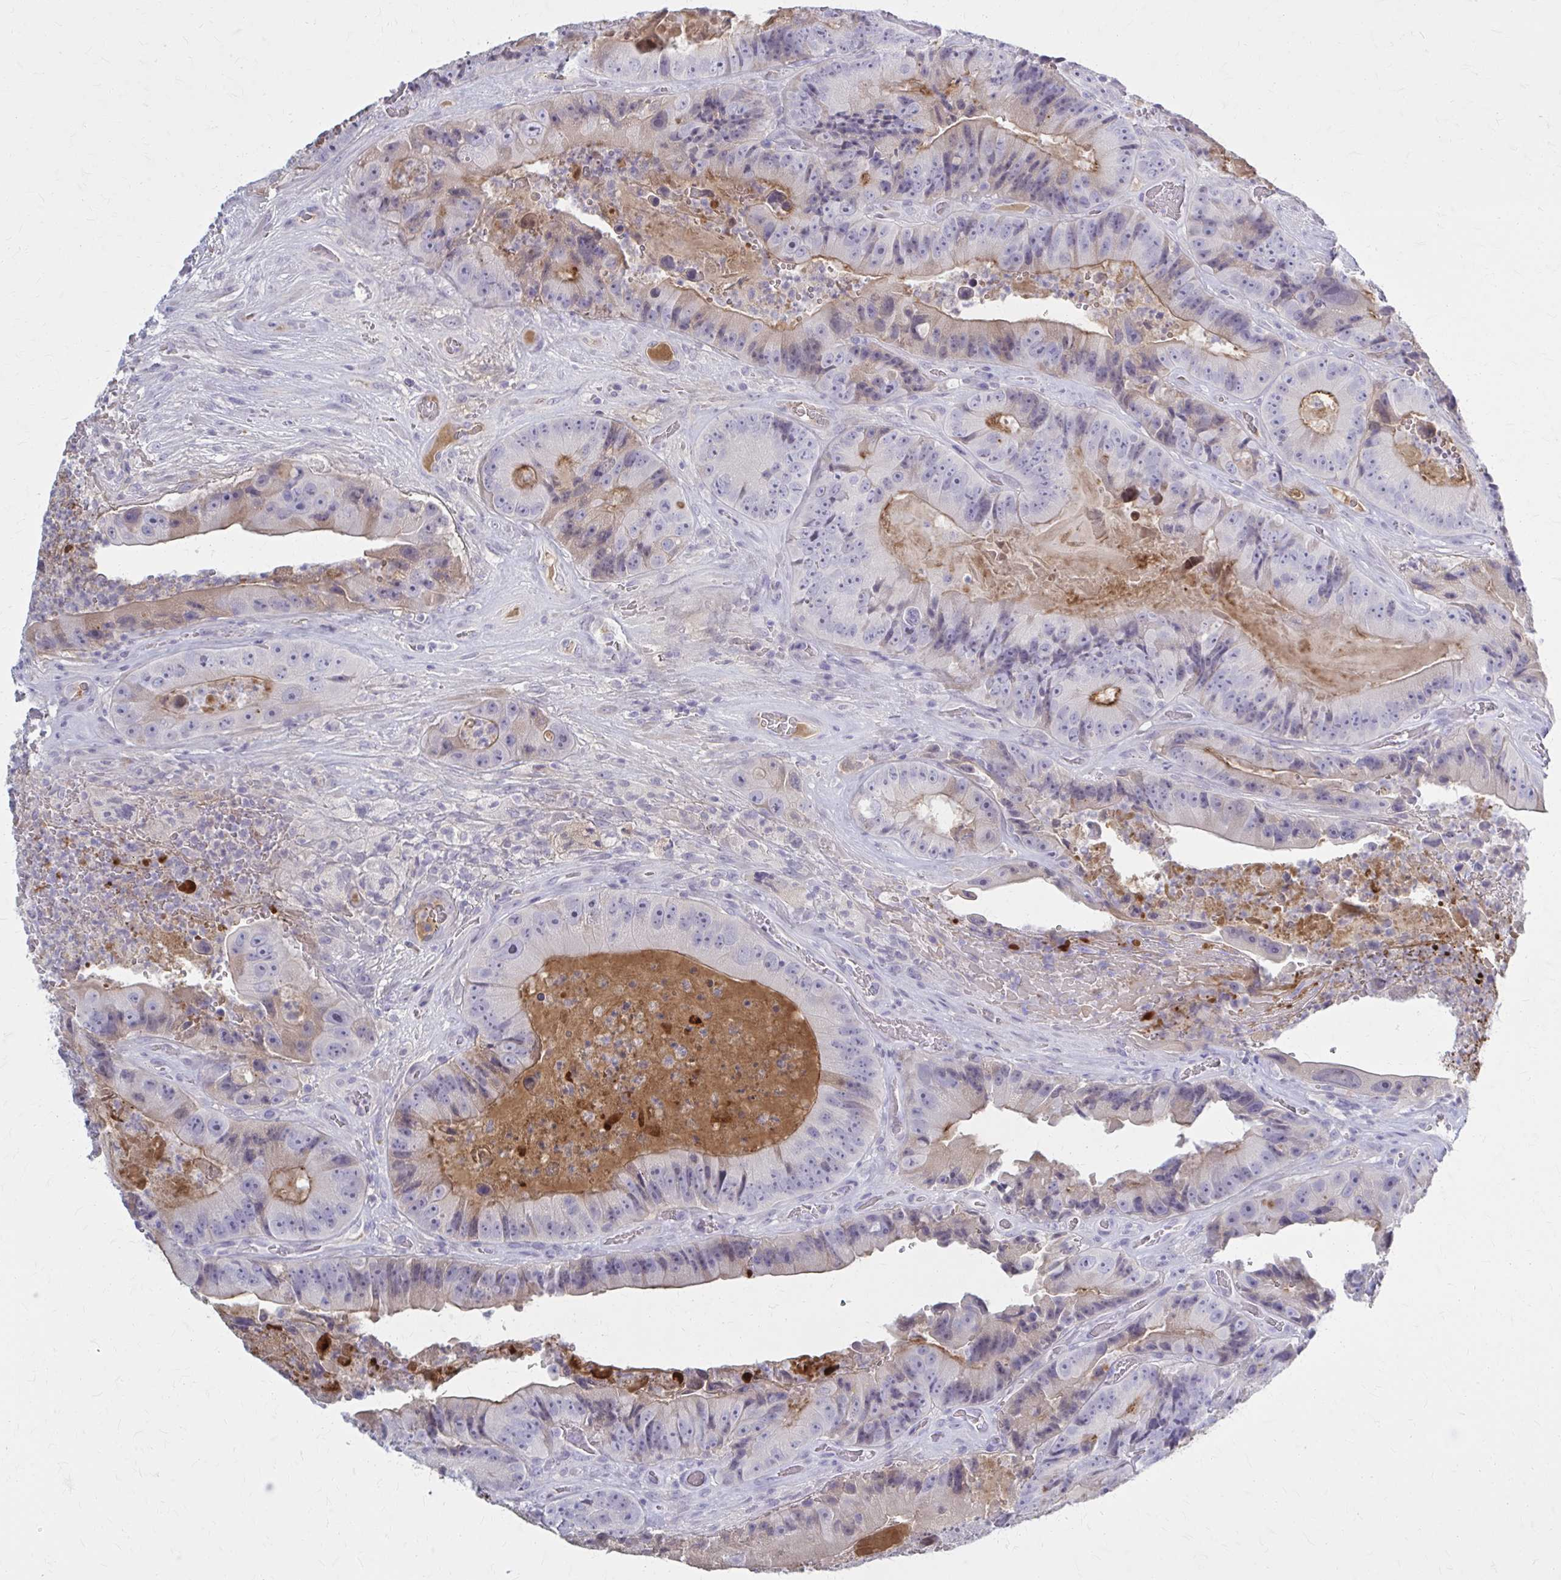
{"staining": {"intensity": "moderate", "quantity": "<25%", "location": "cytoplasmic/membranous"}, "tissue": "colorectal cancer", "cell_type": "Tumor cells", "image_type": "cancer", "snomed": [{"axis": "morphology", "description": "Adenocarcinoma, NOS"}, {"axis": "topography", "description": "Colon"}], "caption": "High-power microscopy captured an IHC histopathology image of colorectal cancer, revealing moderate cytoplasmic/membranous staining in approximately <25% of tumor cells.", "gene": "SERPIND1", "patient": {"sex": "female", "age": 86}}